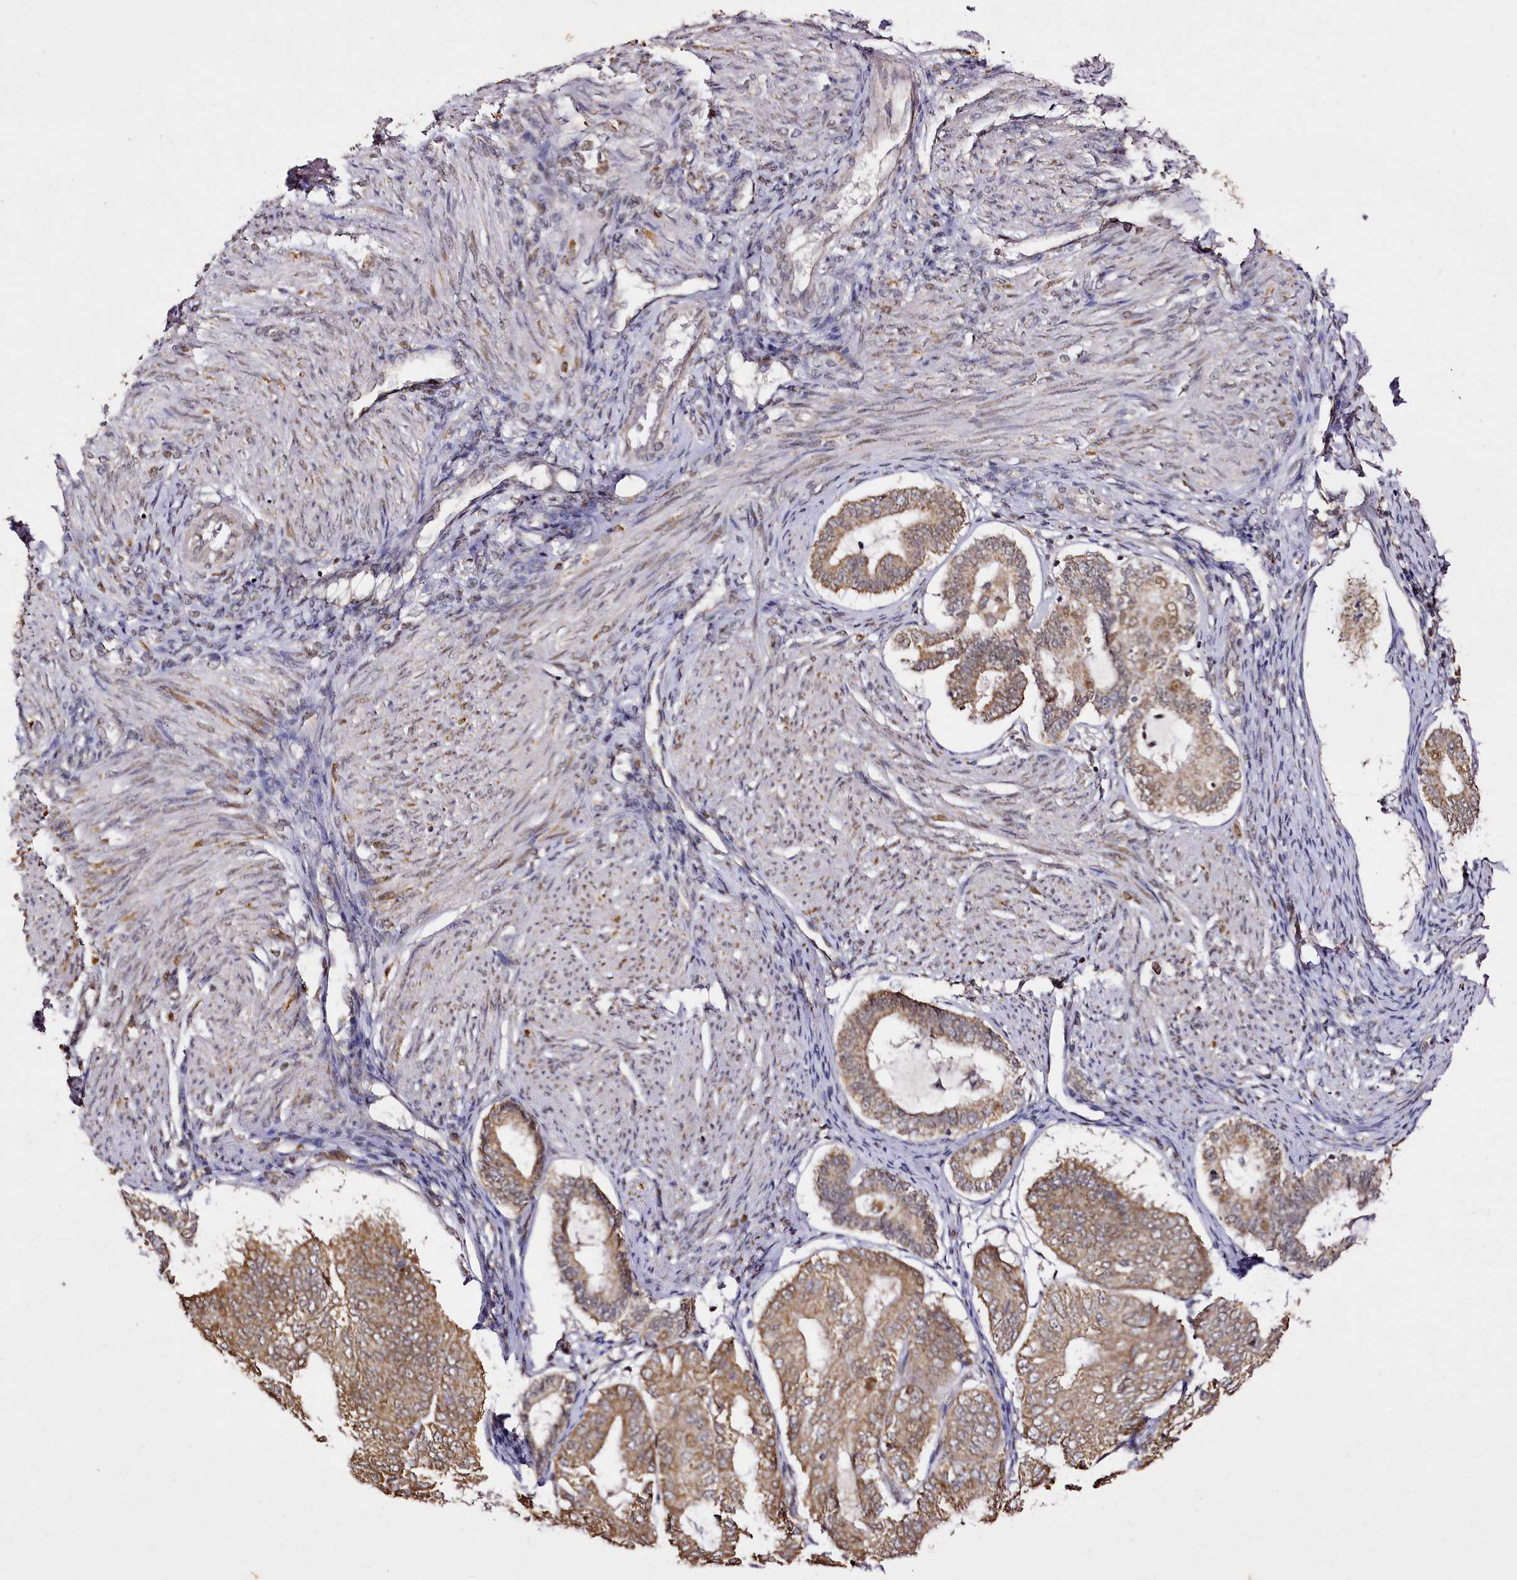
{"staining": {"intensity": "moderate", "quantity": ">75%", "location": "cytoplasmic/membranous"}, "tissue": "endometrial cancer", "cell_type": "Tumor cells", "image_type": "cancer", "snomed": [{"axis": "morphology", "description": "Adenocarcinoma, NOS"}, {"axis": "topography", "description": "Endometrium"}], "caption": "This is a histology image of IHC staining of endometrial cancer, which shows moderate staining in the cytoplasmic/membranous of tumor cells.", "gene": "EDIL3", "patient": {"sex": "female", "age": 81}}